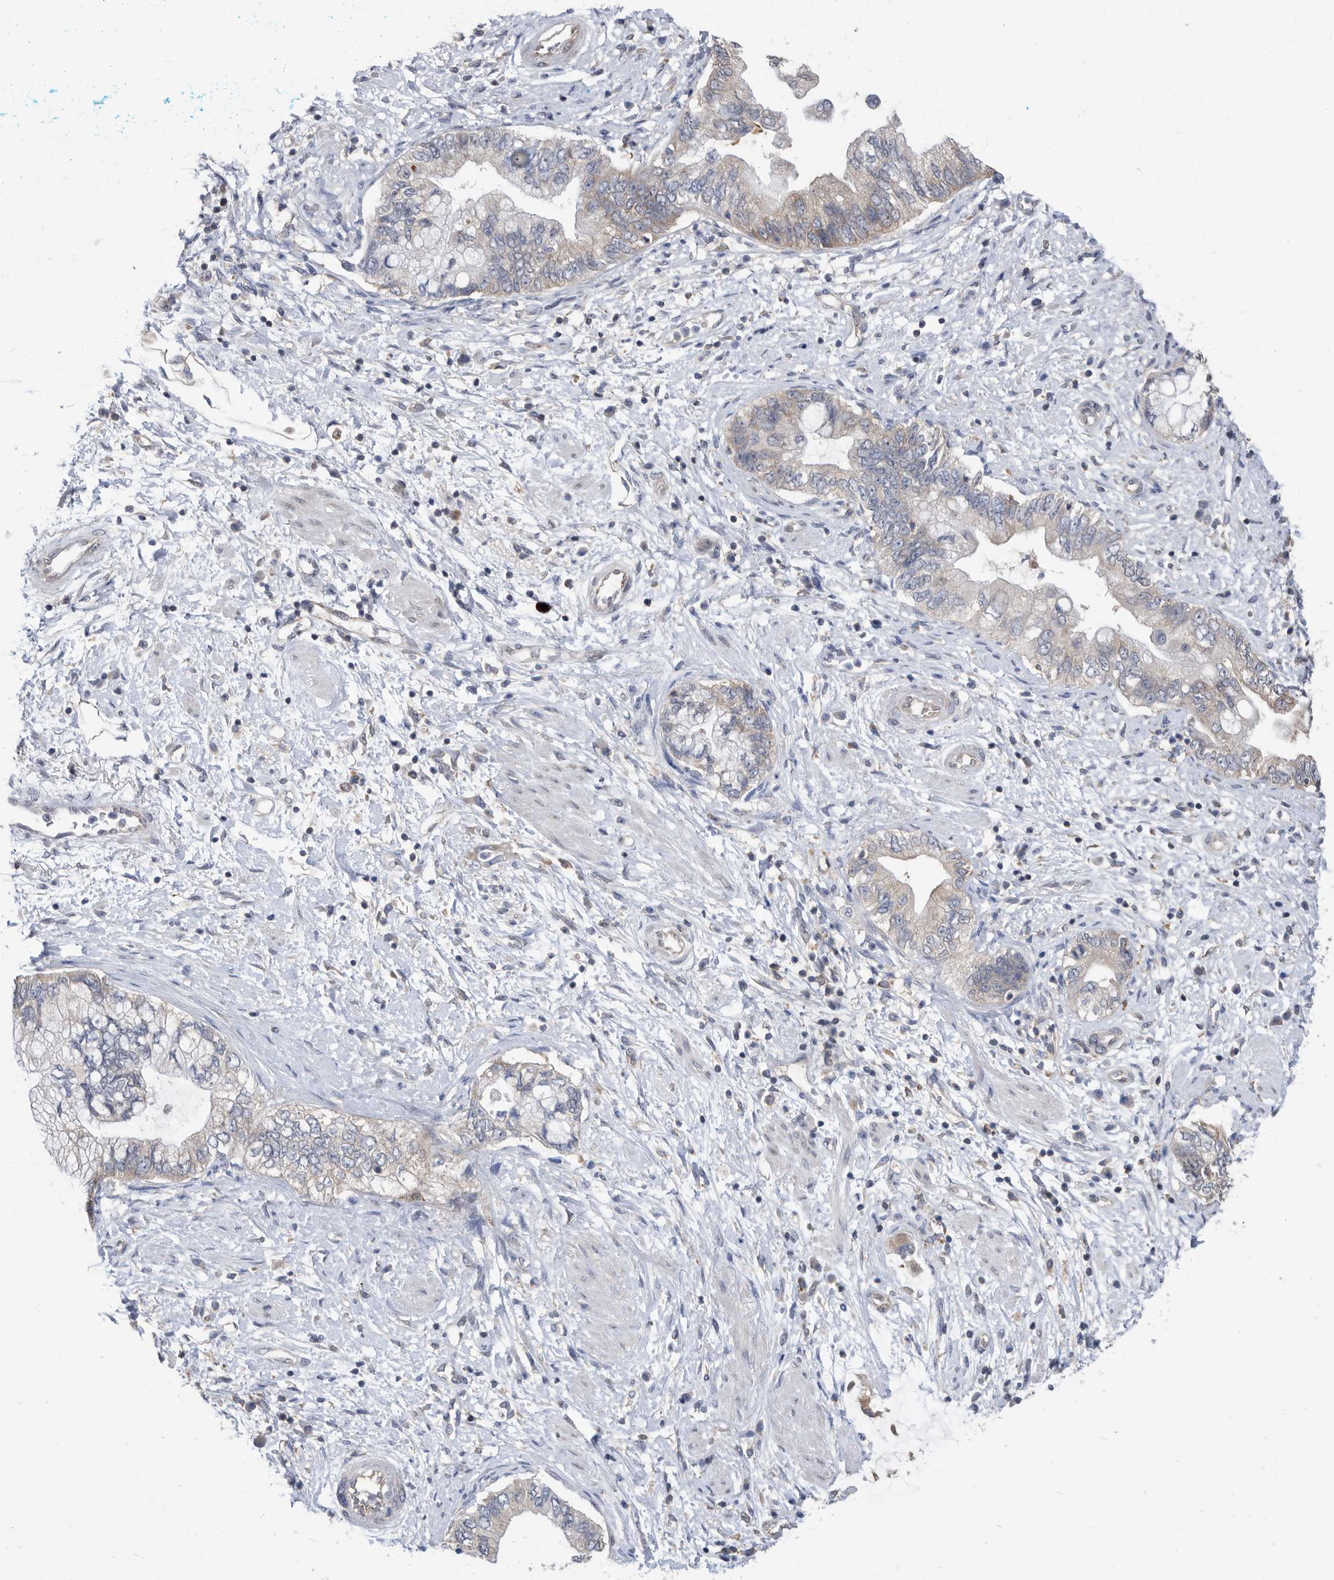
{"staining": {"intensity": "weak", "quantity": "<25%", "location": "cytoplasmic/membranous"}, "tissue": "pancreatic cancer", "cell_type": "Tumor cells", "image_type": "cancer", "snomed": [{"axis": "morphology", "description": "Adenocarcinoma, NOS"}, {"axis": "topography", "description": "Pancreas"}], "caption": "The photomicrograph demonstrates no staining of tumor cells in adenocarcinoma (pancreatic).", "gene": "CCT4", "patient": {"sex": "female", "age": 73}}